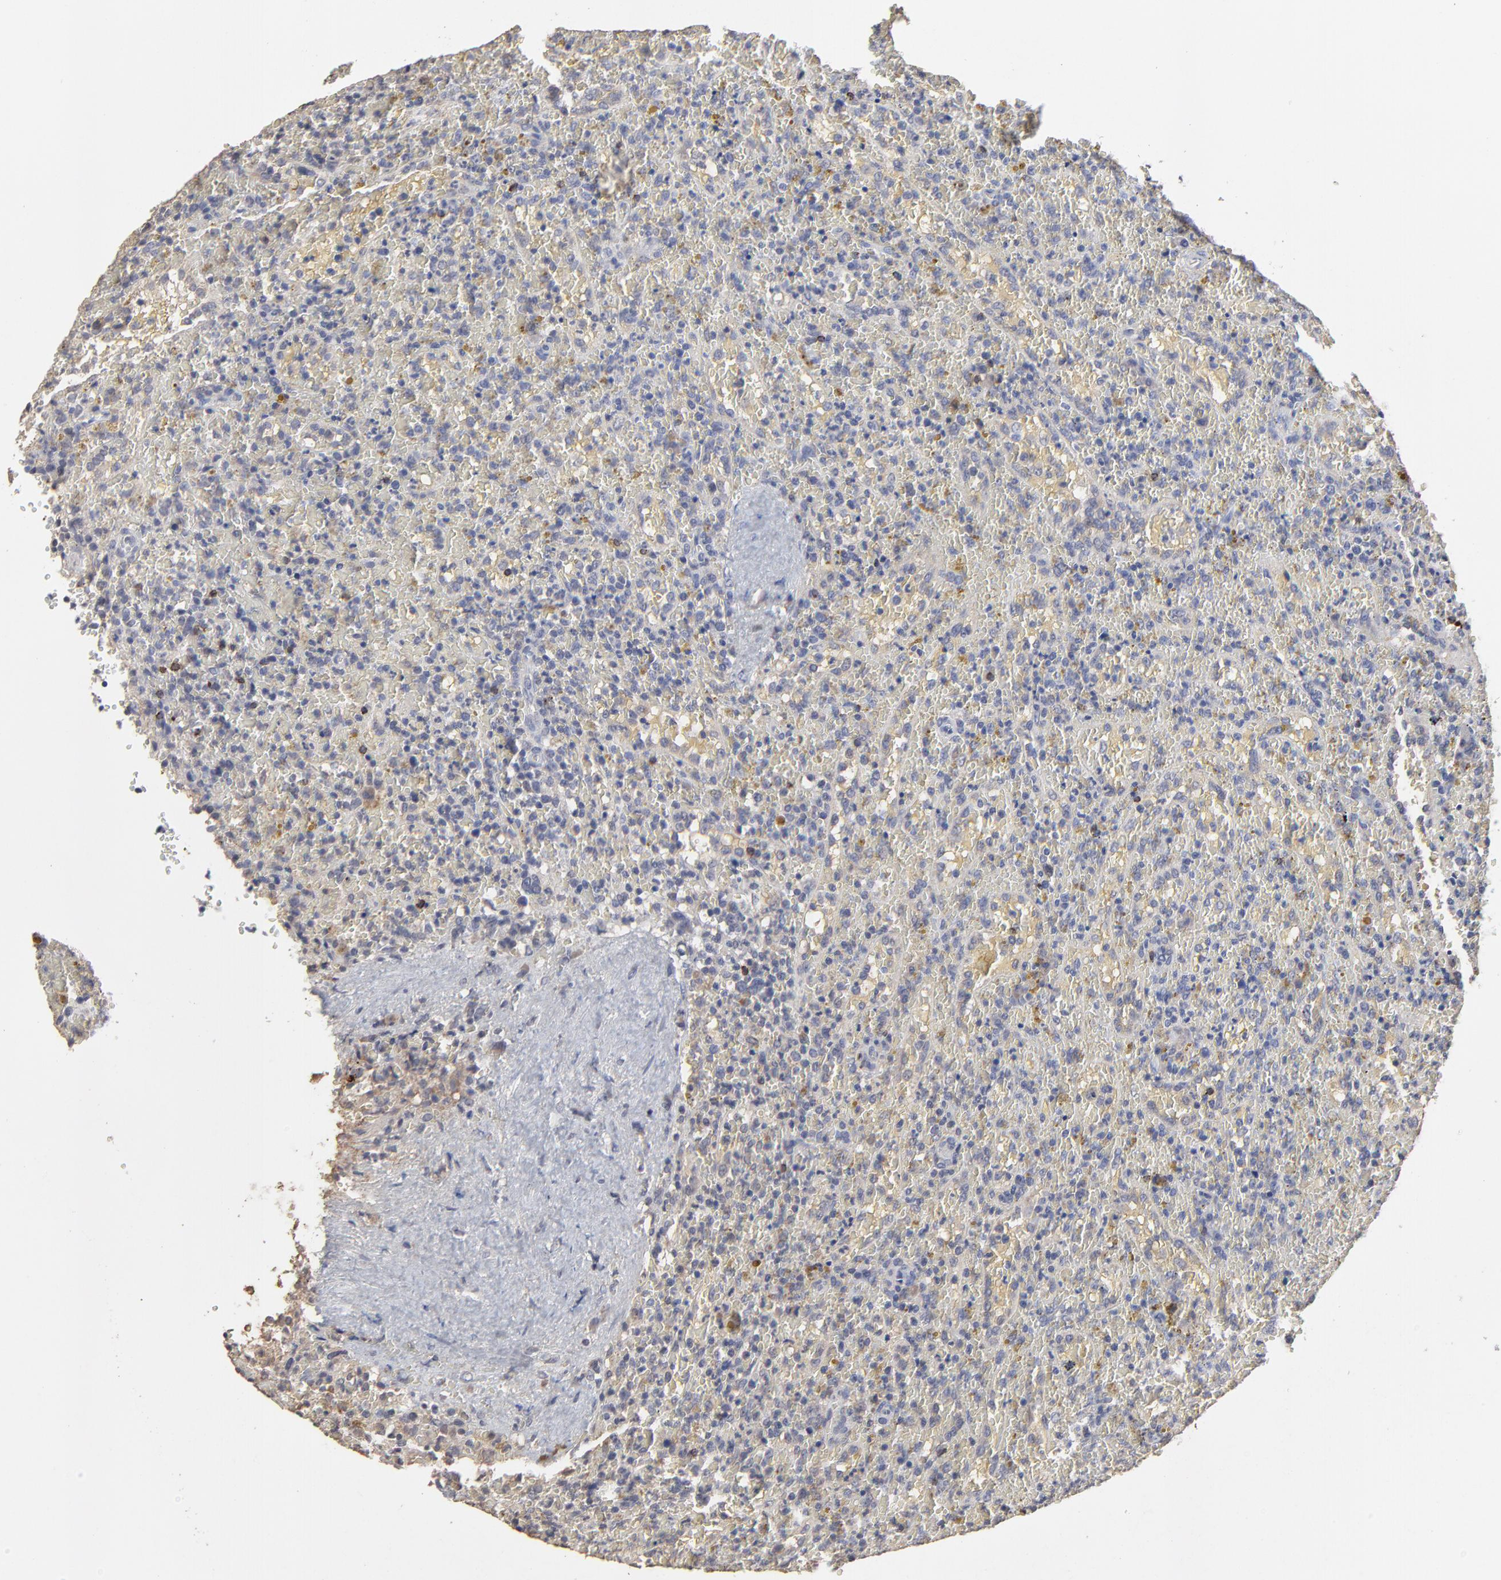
{"staining": {"intensity": "negative", "quantity": "none", "location": "none"}, "tissue": "lymphoma", "cell_type": "Tumor cells", "image_type": "cancer", "snomed": [{"axis": "morphology", "description": "Malignant lymphoma, non-Hodgkin's type, High grade"}, {"axis": "topography", "description": "Spleen"}, {"axis": "topography", "description": "Lymph node"}], "caption": "Immunohistochemical staining of lymphoma shows no significant positivity in tumor cells.", "gene": "VPREB3", "patient": {"sex": "female", "age": 70}}